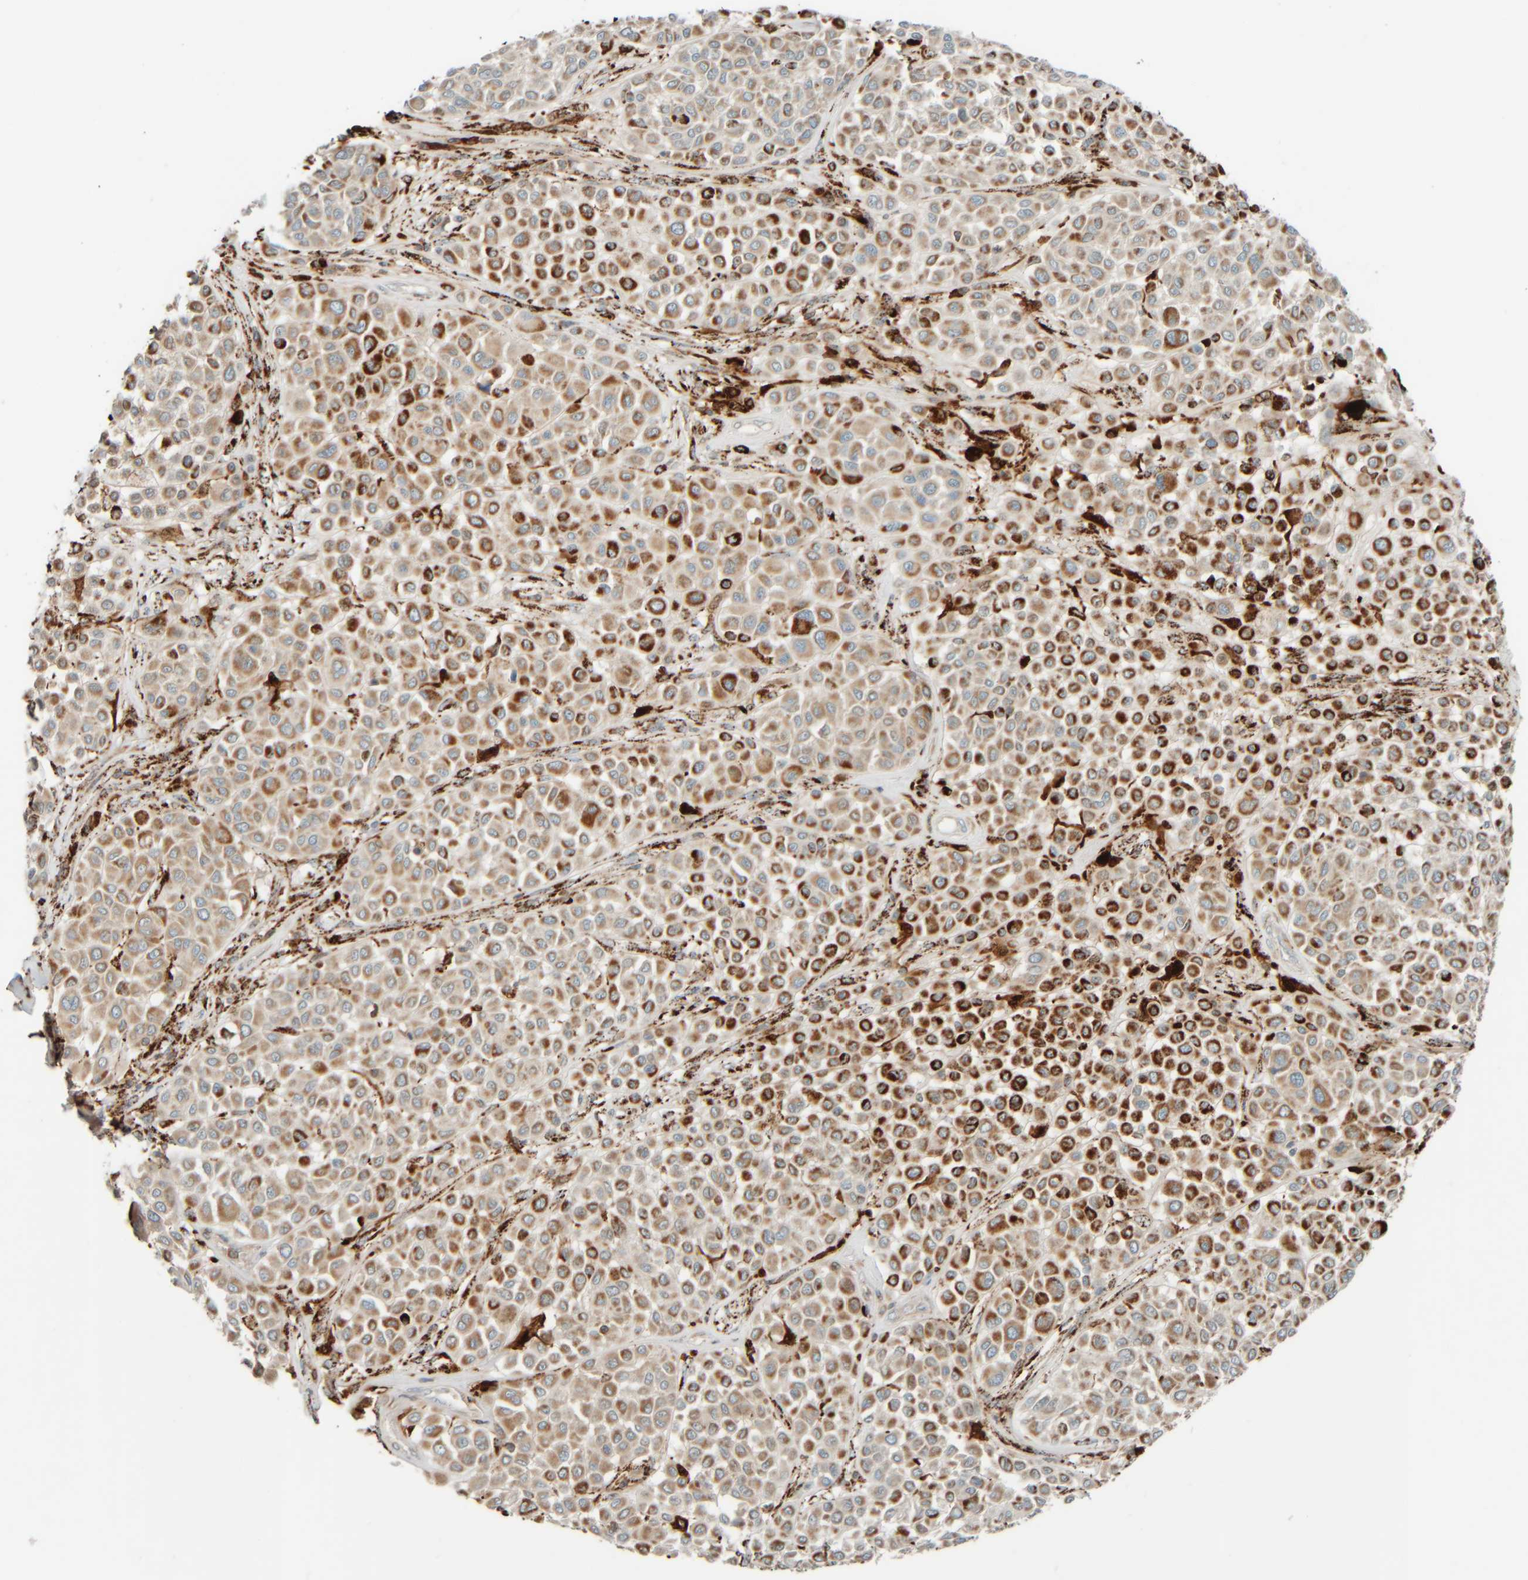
{"staining": {"intensity": "strong", "quantity": ">75%", "location": "cytoplasmic/membranous"}, "tissue": "melanoma", "cell_type": "Tumor cells", "image_type": "cancer", "snomed": [{"axis": "morphology", "description": "Malignant melanoma, Metastatic site"}, {"axis": "topography", "description": "Soft tissue"}], "caption": "Malignant melanoma (metastatic site) stained for a protein (brown) shows strong cytoplasmic/membranous positive expression in about >75% of tumor cells.", "gene": "SPAG5", "patient": {"sex": "male", "age": 41}}